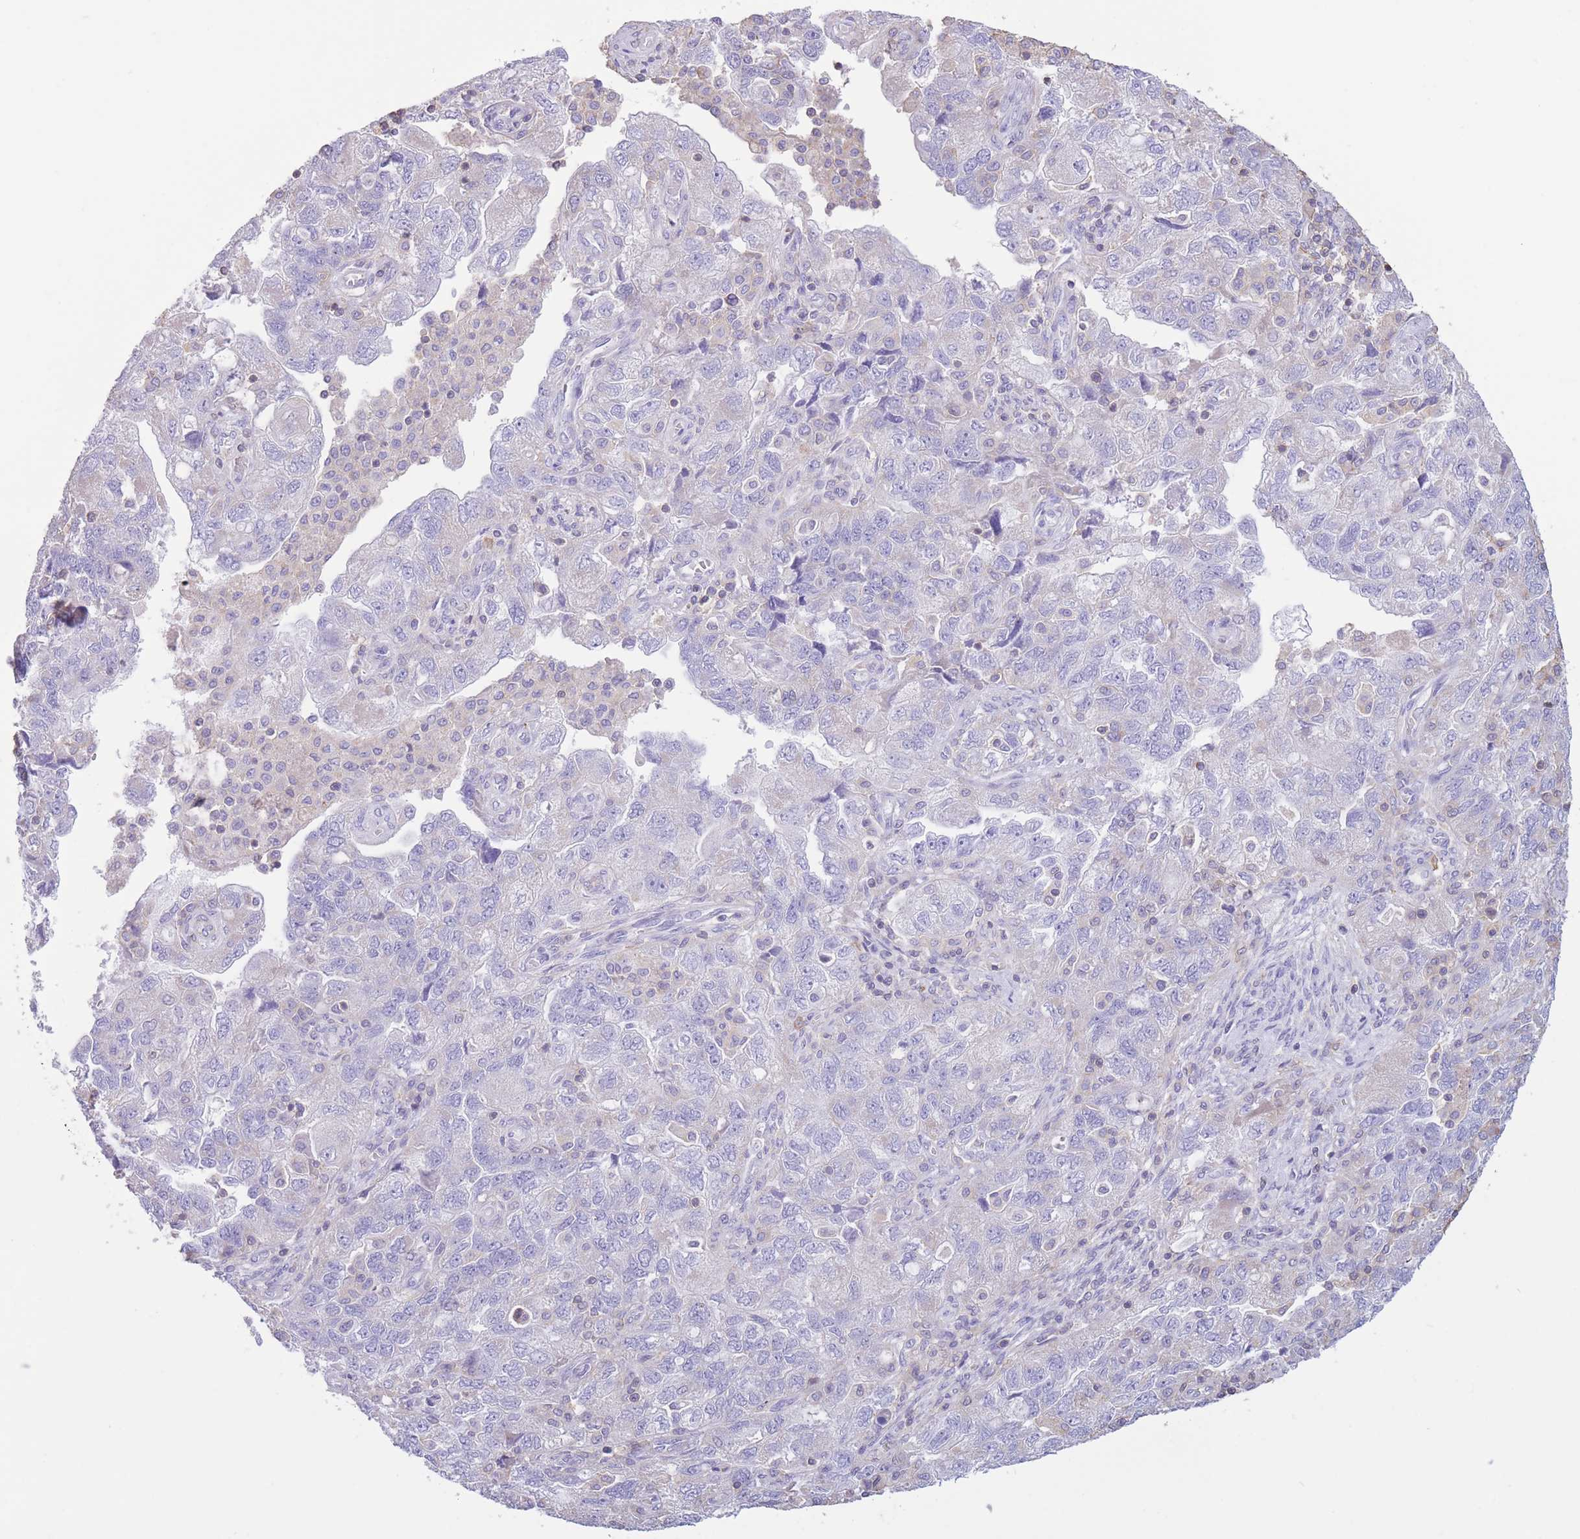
{"staining": {"intensity": "negative", "quantity": "none", "location": "none"}, "tissue": "ovarian cancer", "cell_type": "Tumor cells", "image_type": "cancer", "snomed": [{"axis": "morphology", "description": "Carcinoma, endometroid"}, {"axis": "topography", "description": "Ovary"}], "caption": "DAB immunohistochemical staining of endometroid carcinoma (ovarian) exhibits no significant expression in tumor cells.", "gene": "PDHA1", "patient": {"sex": "female", "age": 51}}